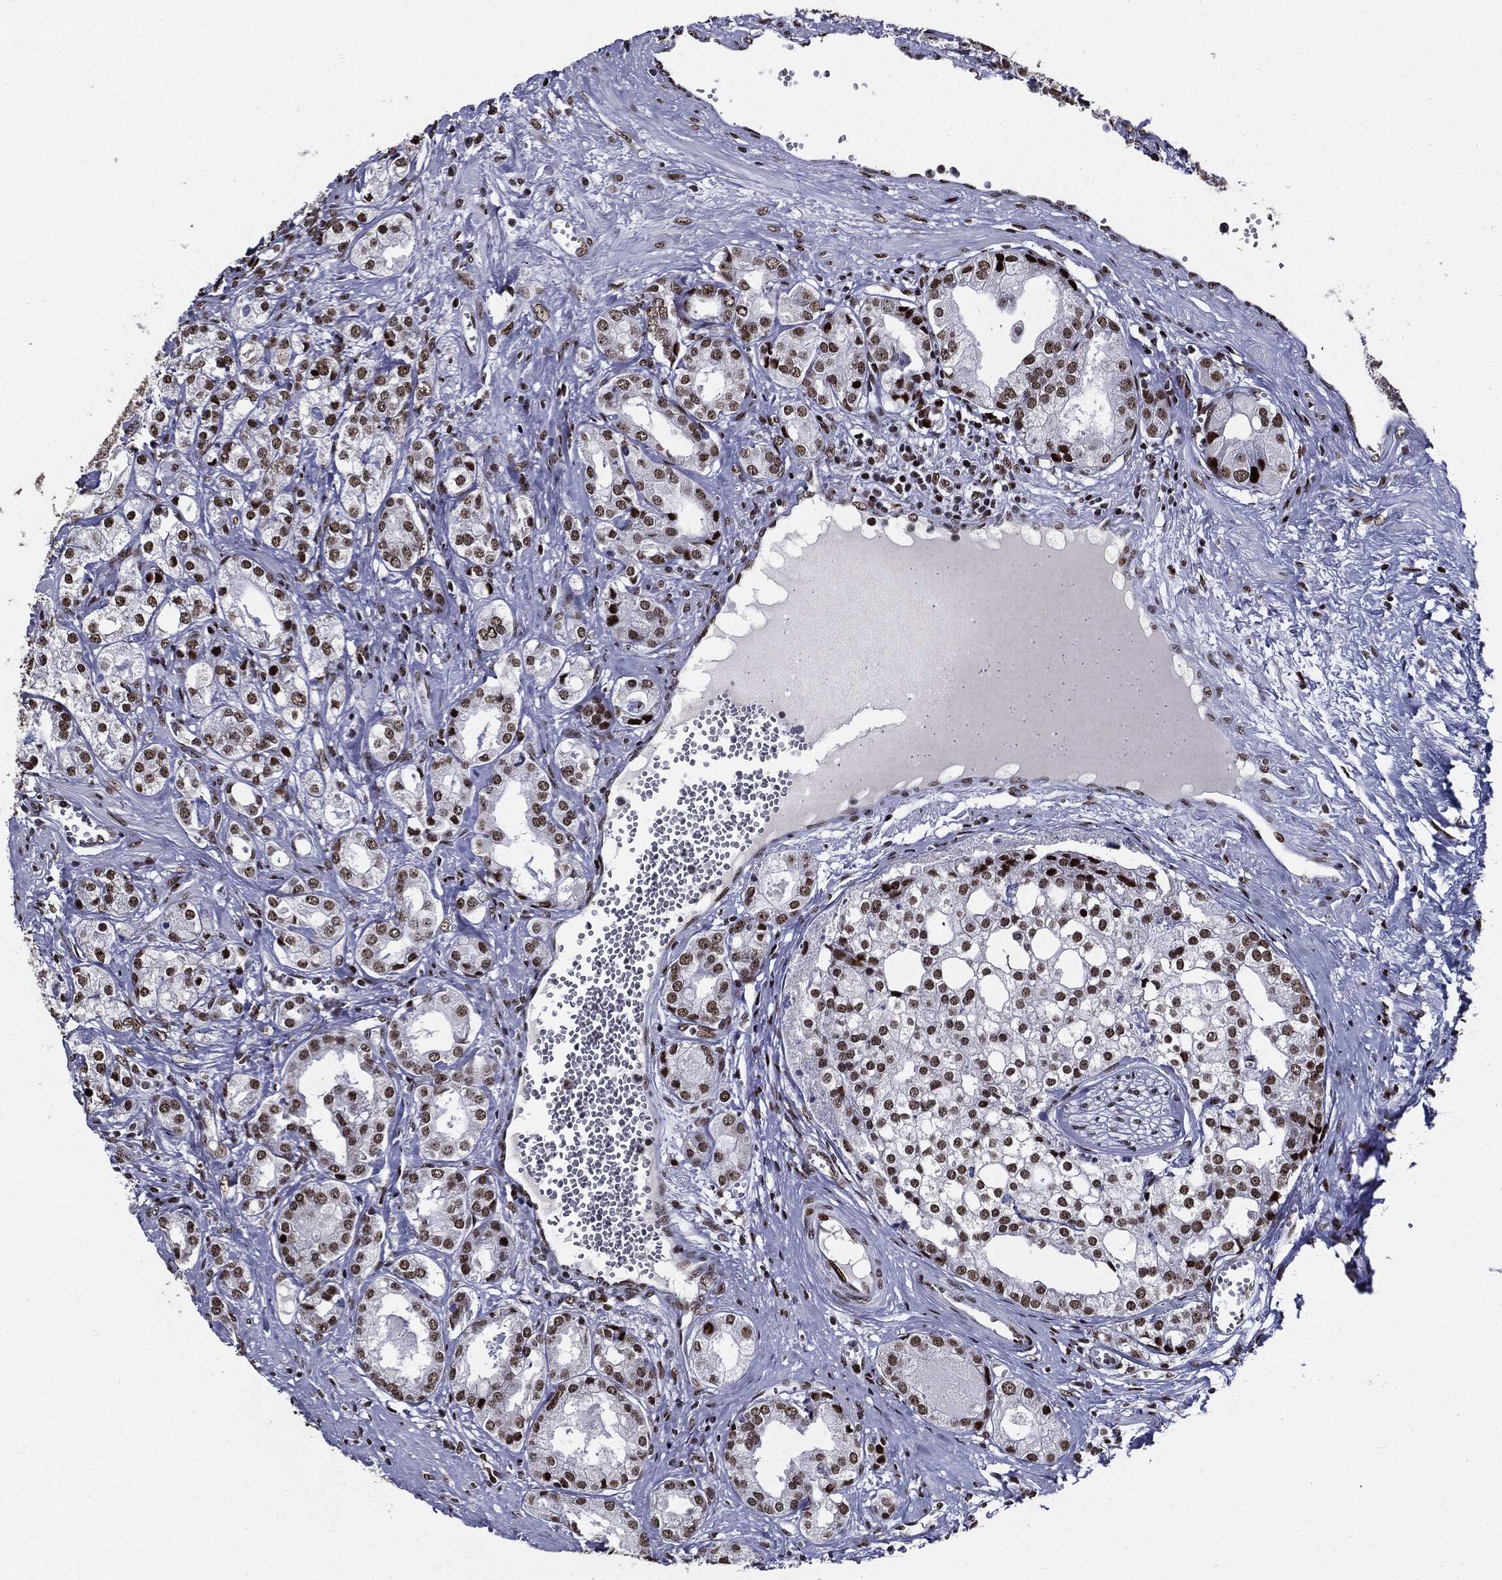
{"staining": {"intensity": "moderate", "quantity": ">75%", "location": "nuclear"}, "tissue": "prostate cancer", "cell_type": "Tumor cells", "image_type": "cancer", "snomed": [{"axis": "morphology", "description": "Adenocarcinoma, NOS"}, {"axis": "topography", "description": "Prostate and seminal vesicle, NOS"}, {"axis": "topography", "description": "Prostate"}], "caption": "This photomicrograph shows IHC staining of prostate cancer, with medium moderate nuclear positivity in approximately >75% of tumor cells.", "gene": "ZFP91", "patient": {"sex": "male", "age": 62}}